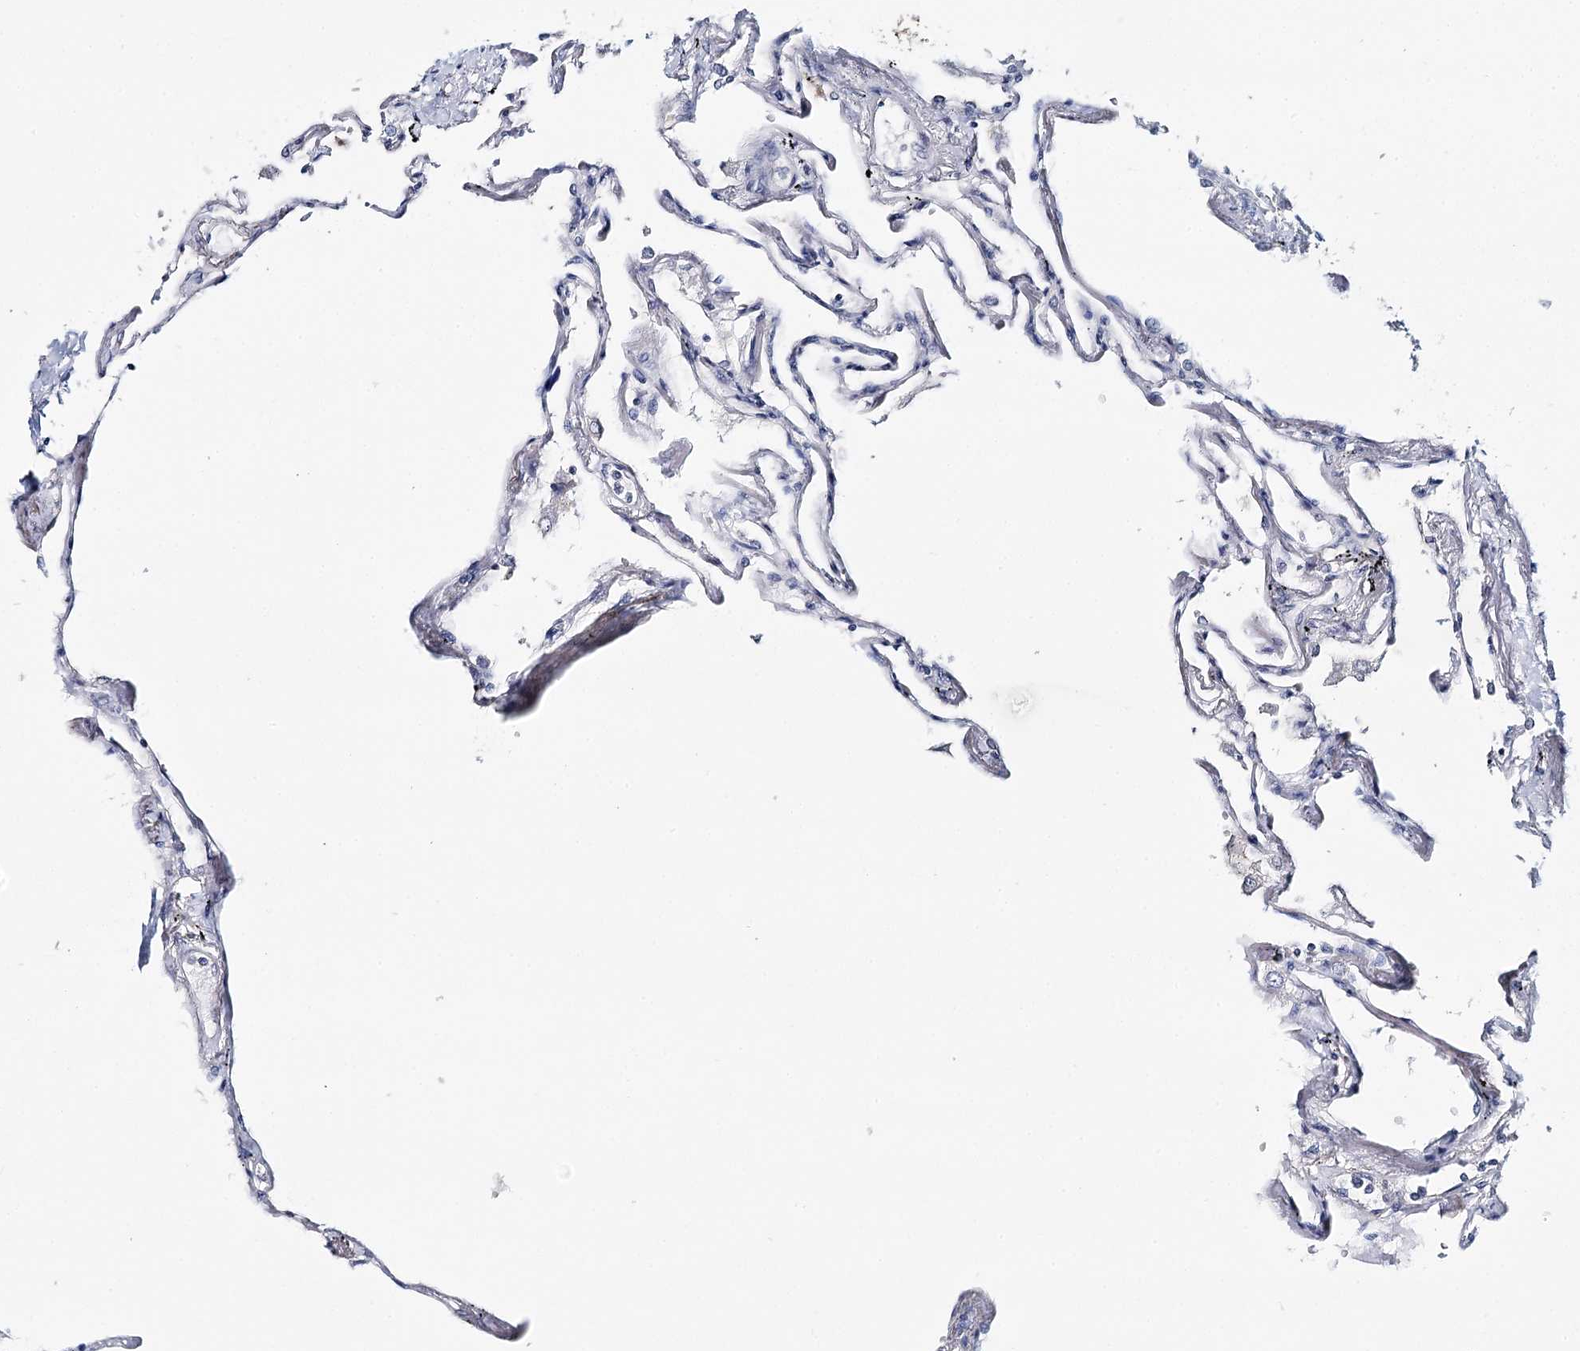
{"staining": {"intensity": "negative", "quantity": "none", "location": "none"}, "tissue": "lung", "cell_type": "Alveolar cells", "image_type": "normal", "snomed": [{"axis": "morphology", "description": "Normal tissue, NOS"}, {"axis": "topography", "description": "Lung"}], "caption": "Lung was stained to show a protein in brown. There is no significant staining in alveolar cells. (DAB (3,3'-diaminobenzidine) immunohistochemistry with hematoxylin counter stain).", "gene": "DAPK1", "patient": {"sex": "female", "age": 67}}